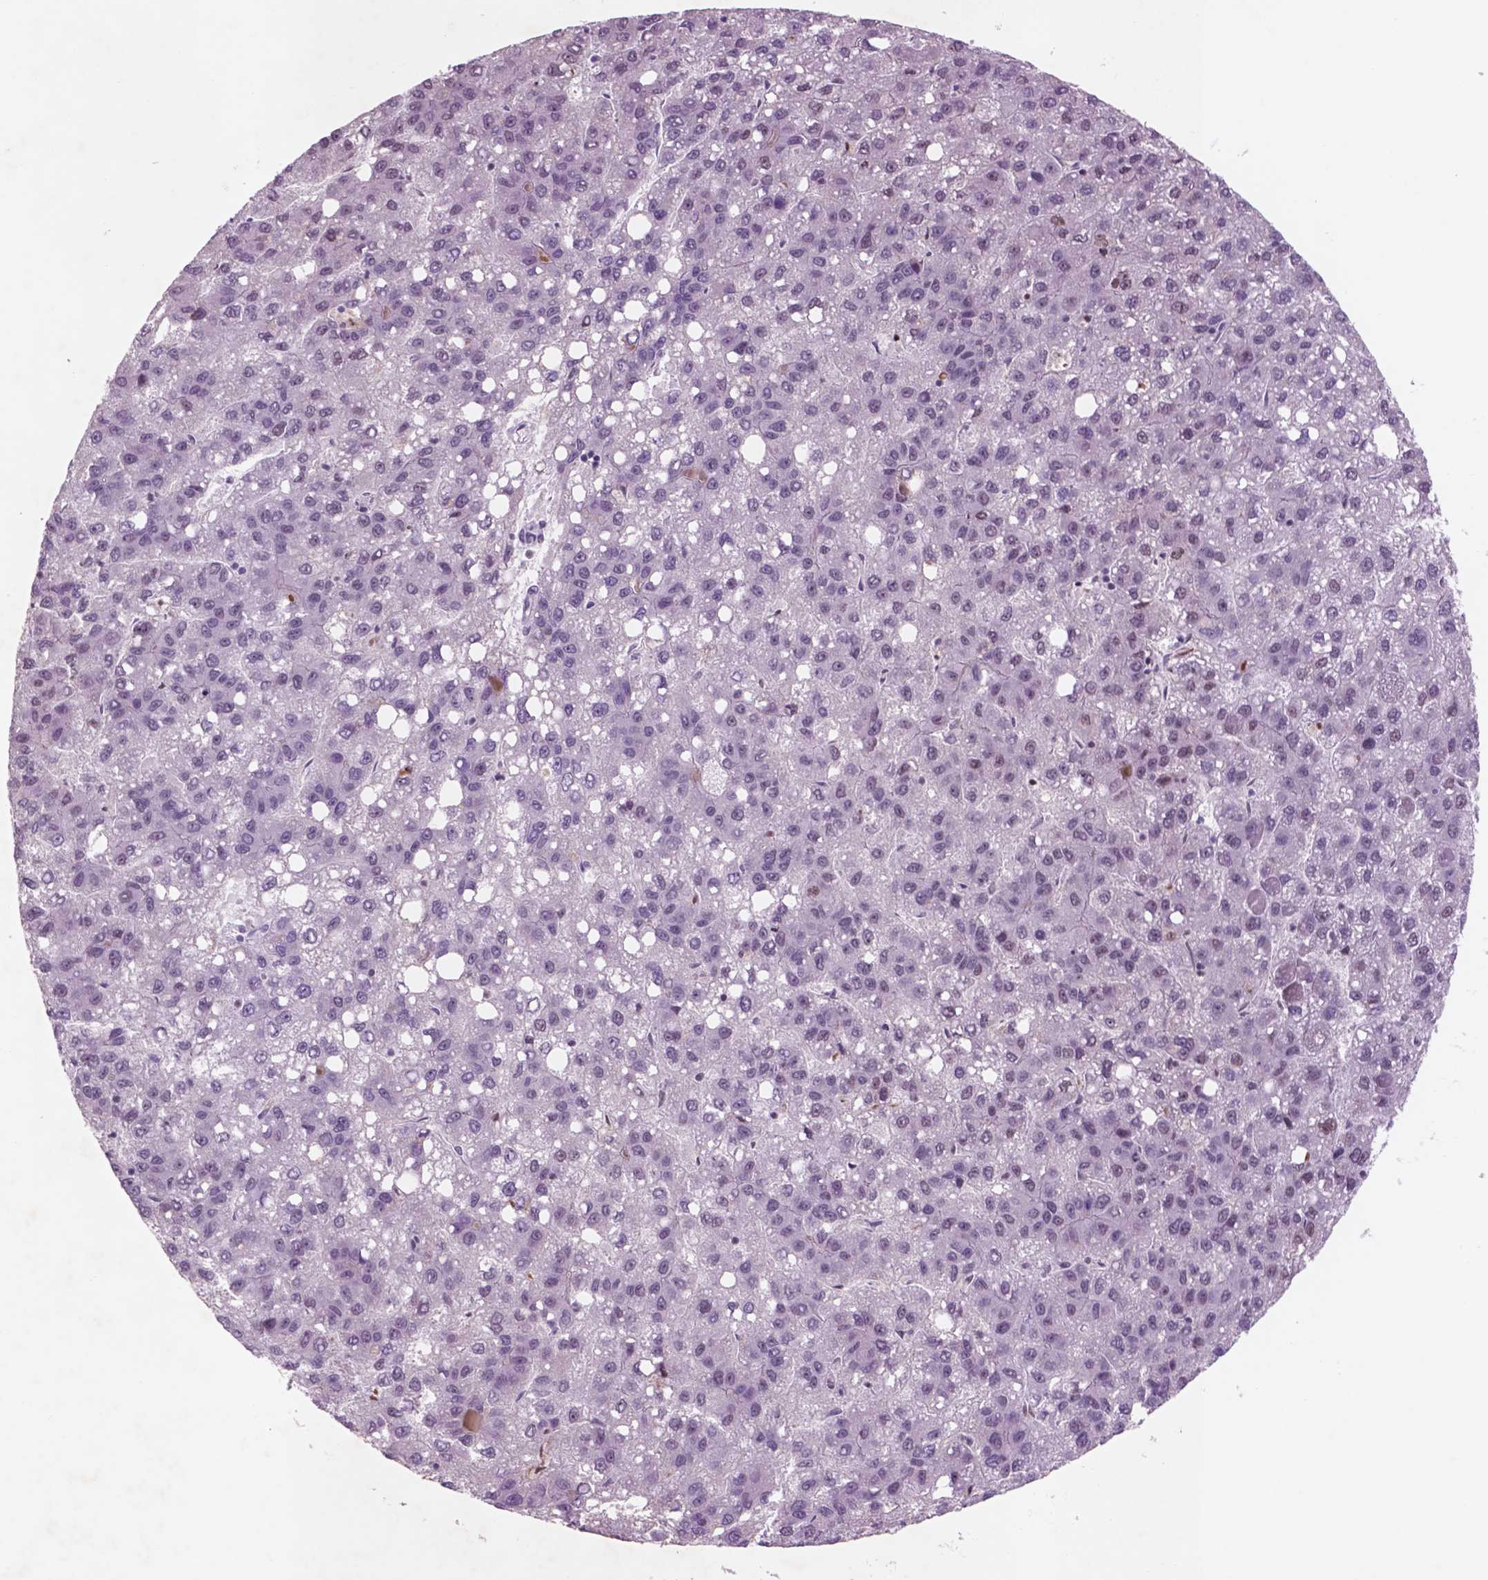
{"staining": {"intensity": "moderate", "quantity": "25%-75%", "location": "nuclear"}, "tissue": "liver cancer", "cell_type": "Tumor cells", "image_type": "cancer", "snomed": [{"axis": "morphology", "description": "Carcinoma, Hepatocellular, NOS"}, {"axis": "topography", "description": "Liver"}], "caption": "The immunohistochemical stain shows moderate nuclear staining in tumor cells of hepatocellular carcinoma (liver) tissue.", "gene": "CTR9", "patient": {"sex": "female", "age": 82}}